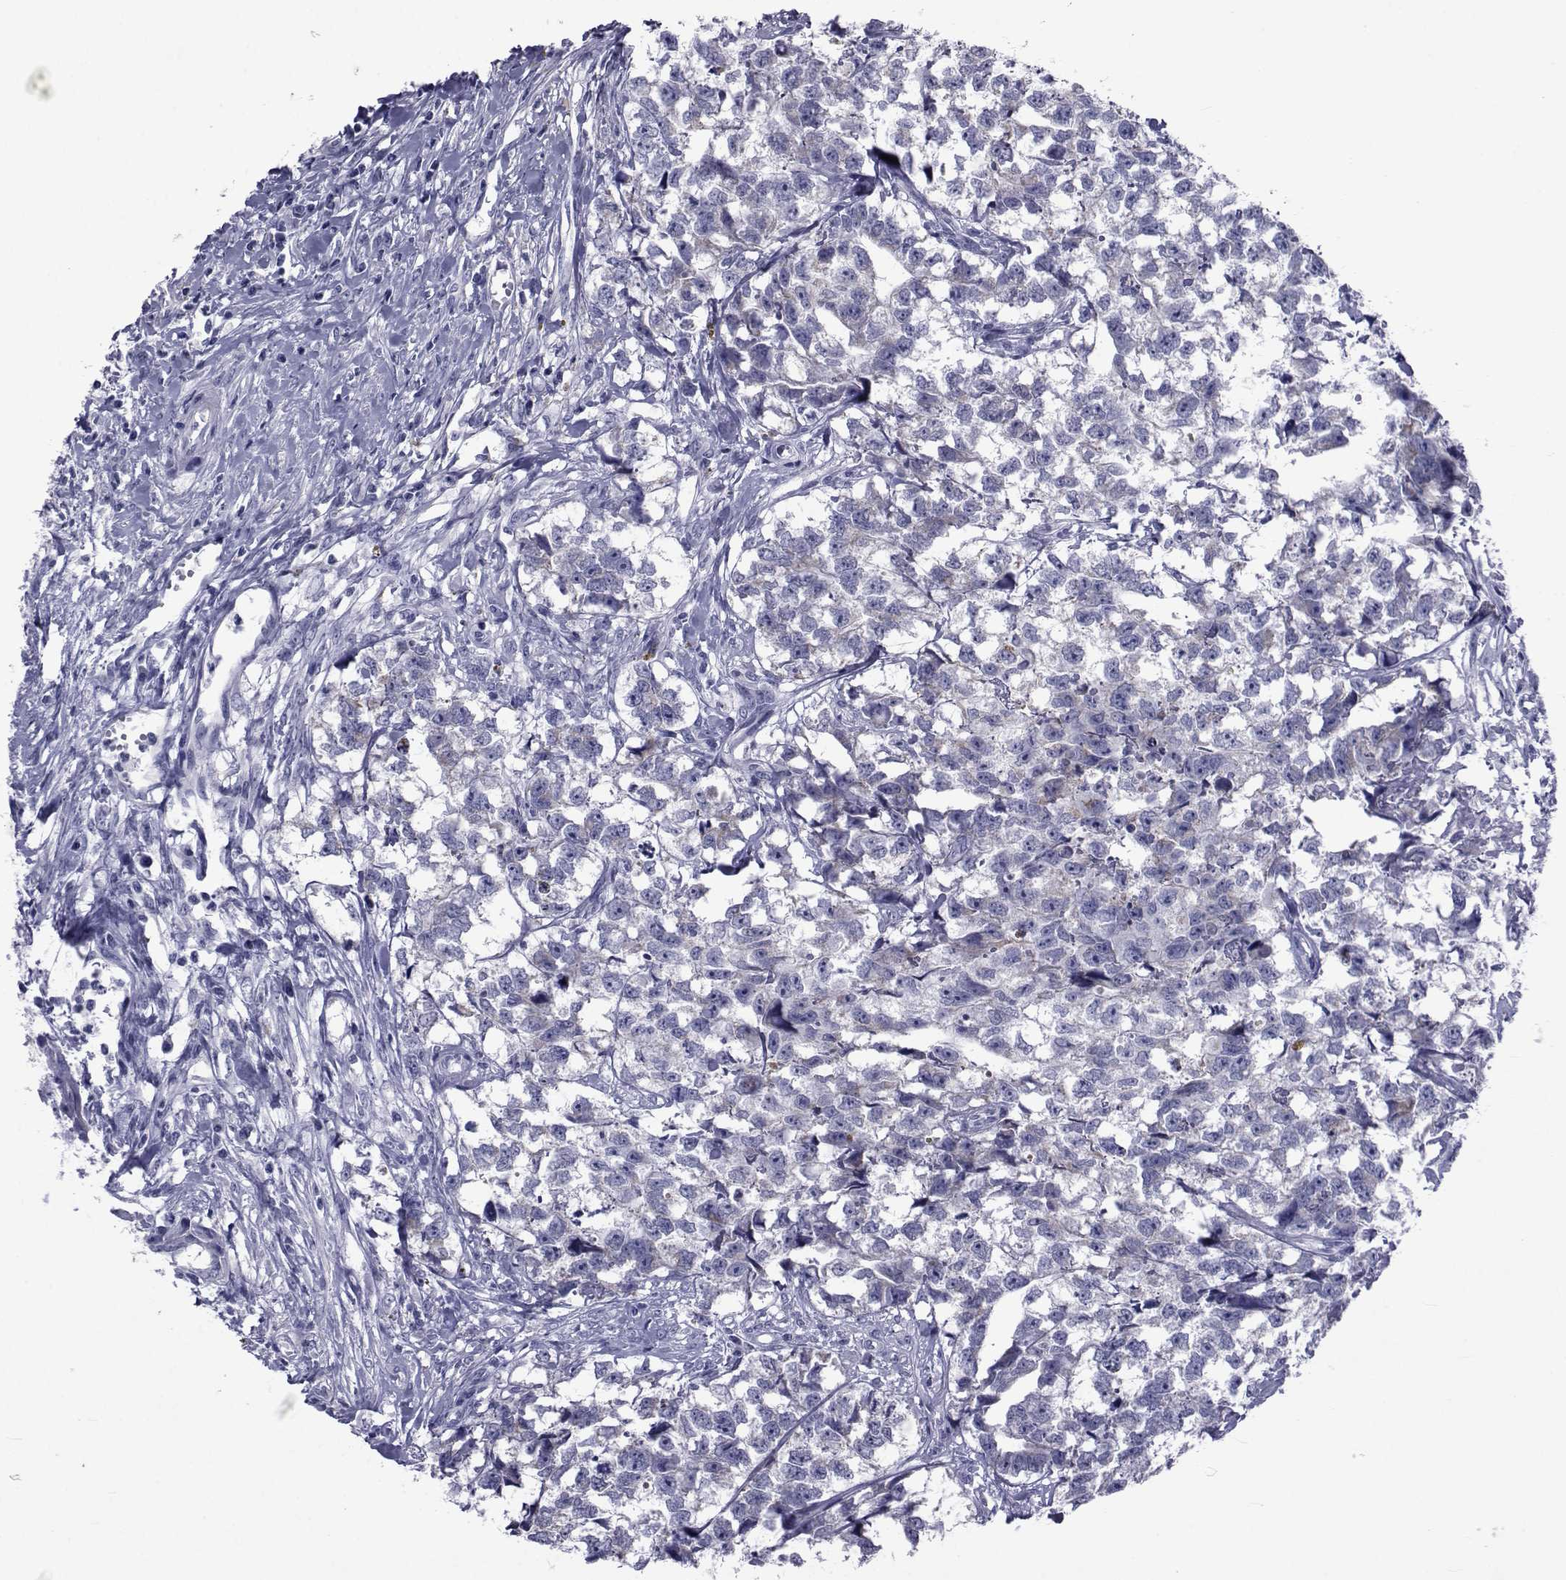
{"staining": {"intensity": "negative", "quantity": "none", "location": "none"}, "tissue": "testis cancer", "cell_type": "Tumor cells", "image_type": "cancer", "snomed": [{"axis": "morphology", "description": "Carcinoma, Embryonal, NOS"}, {"axis": "morphology", "description": "Teratoma, malignant, NOS"}, {"axis": "topography", "description": "Testis"}], "caption": "Testis cancer stained for a protein using IHC exhibits no expression tumor cells.", "gene": "GKAP1", "patient": {"sex": "male", "age": 44}}